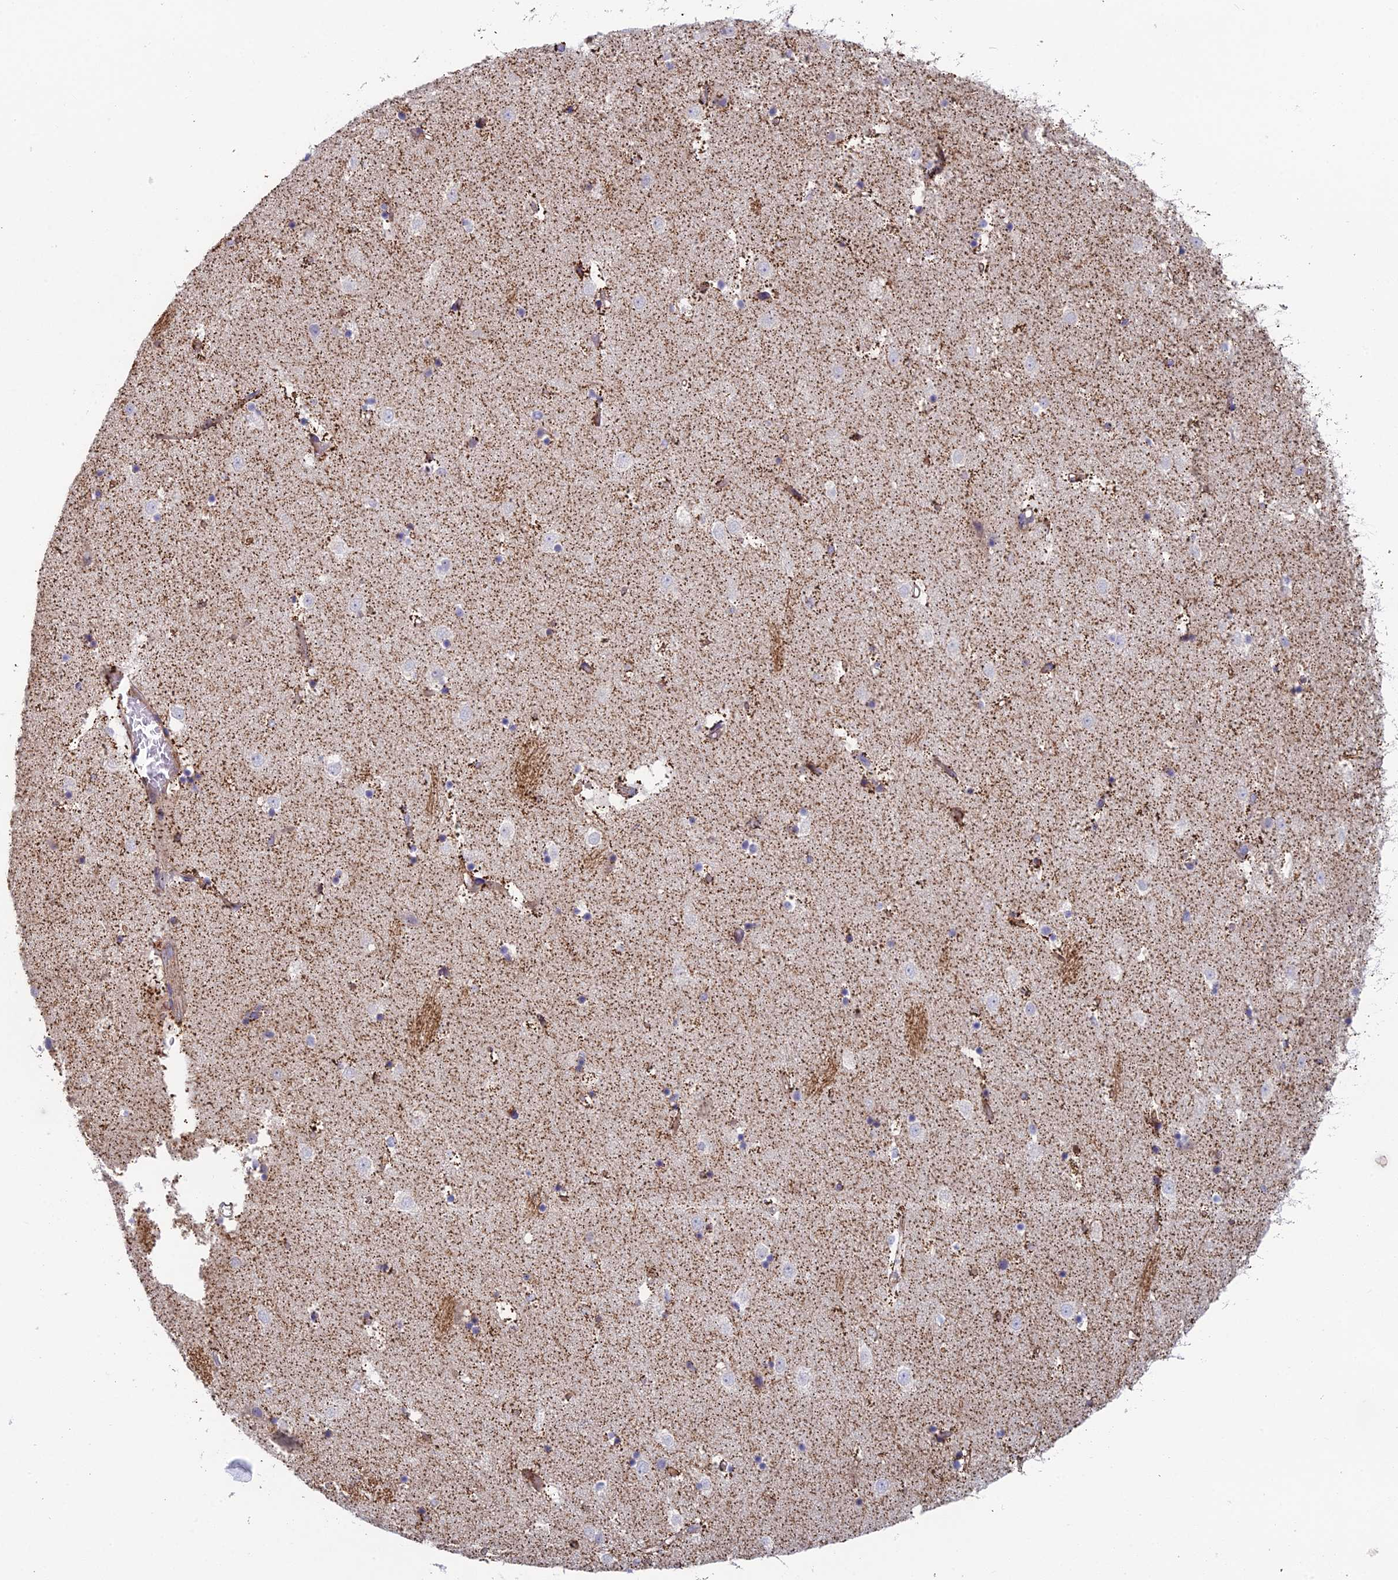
{"staining": {"intensity": "strong", "quantity": "<25%", "location": "cytoplasmic/membranous"}, "tissue": "caudate", "cell_type": "Glial cells", "image_type": "normal", "snomed": [{"axis": "morphology", "description": "Normal tissue, NOS"}, {"axis": "topography", "description": "Lateral ventricle wall"}], "caption": "The photomicrograph displays immunohistochemical staining of benign caudate. There is strong cytoplasmic/membranous staining is present in about <25% of glial cells. The staining is performed using DAB brown chromogen to label protein expression. The nuclei are counter-stained blue using hematoxylin.", "gene": "IFTAP", "patient": {"sex": "female", "age": 52}}